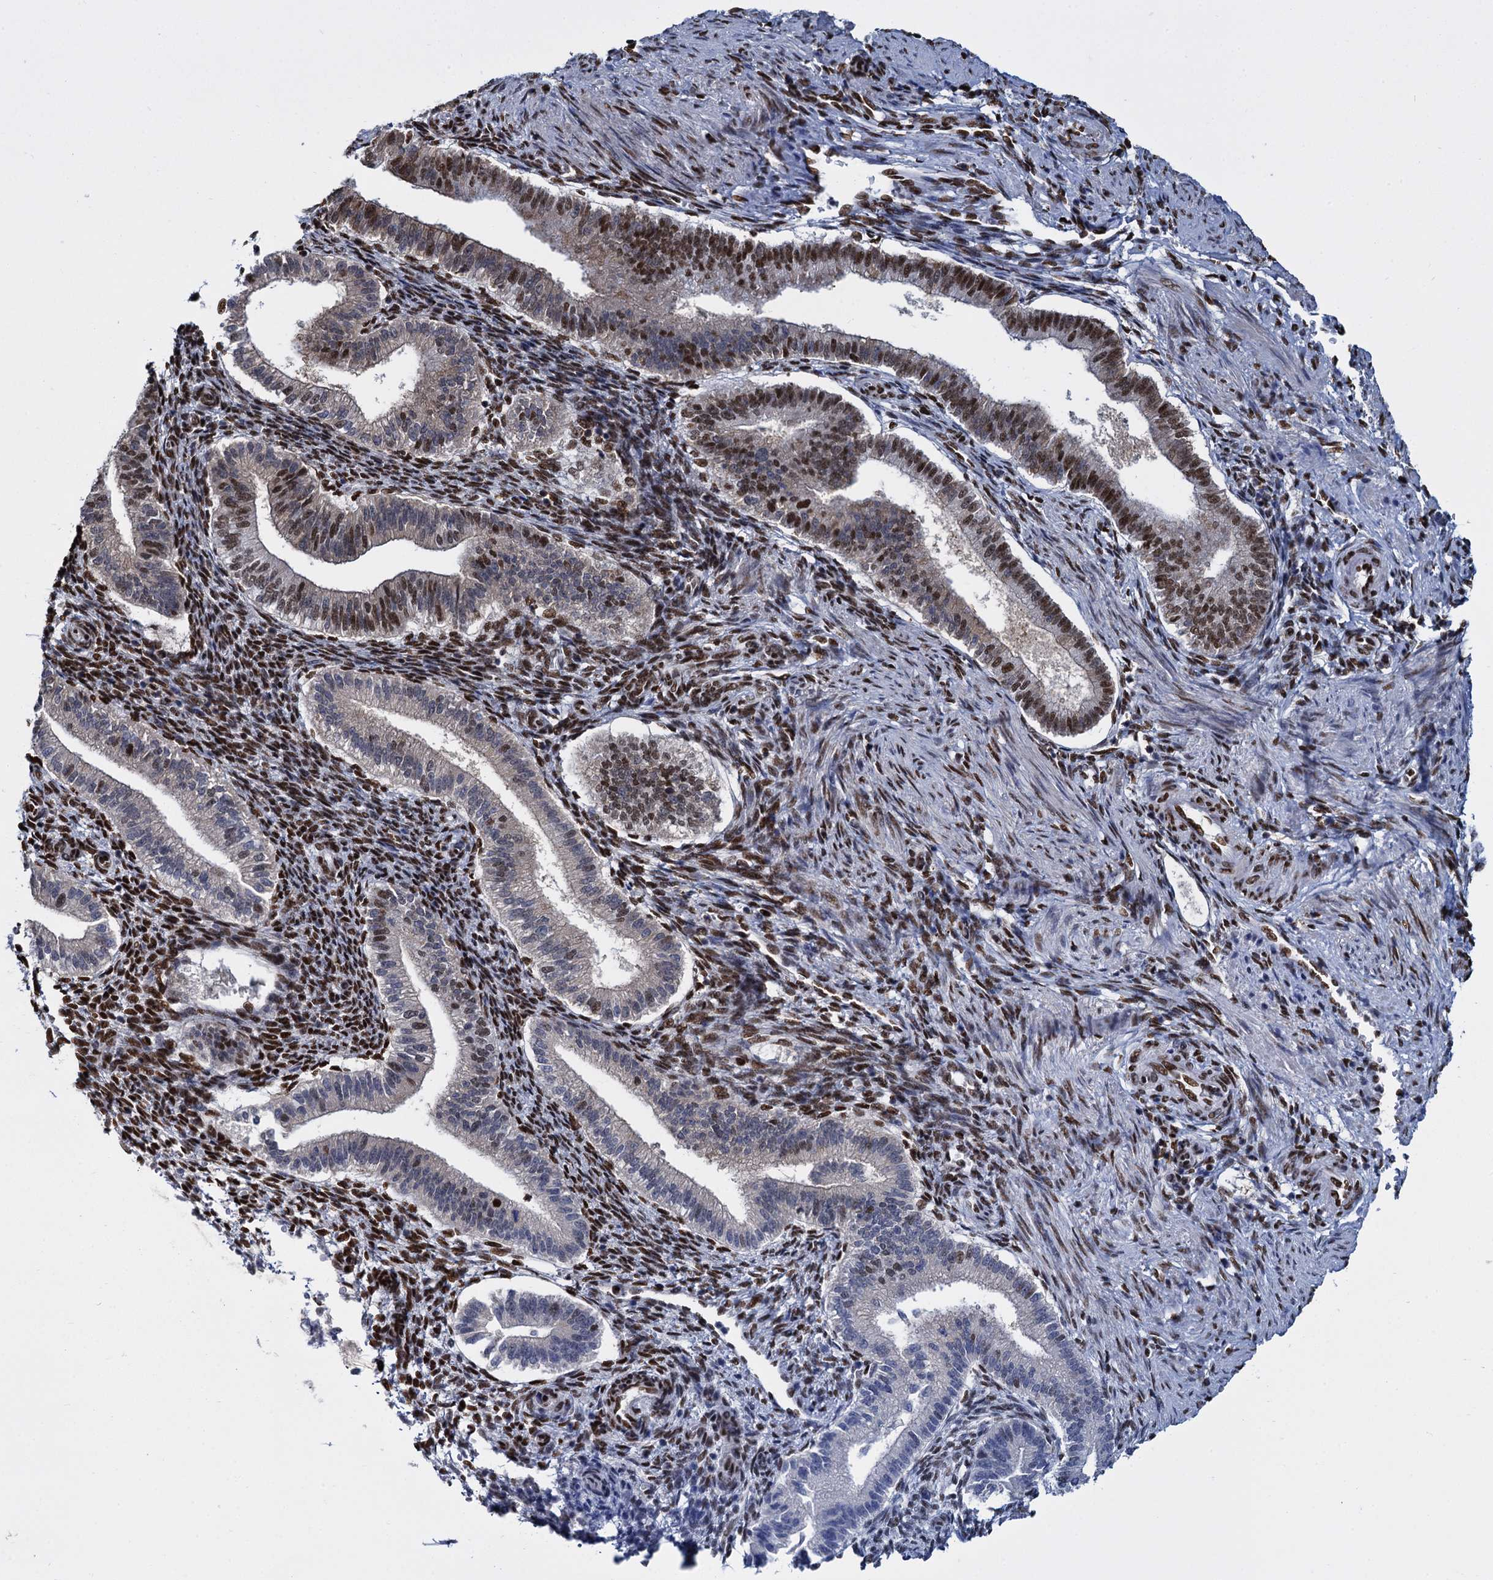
{"staining": {"intensity": "strong", "quantity": "25%-75%", "location": "nuclear"}, "tissue": "endometrium", "cell_type": "Cells in endometrial stroma", "image_type": "normal", "snomed": [{"axis": "morphology", "description": "Normal tissue, NOS"}, {"axis": "topography", "description": "Endometrium"}], "caption": "Normal endometrium reveals strong nuclear positivity in approximately 25%-75% of cells in endometrial stroma.", "gene": "DCPS", "patient": {"sex": "female", "age": 25}}